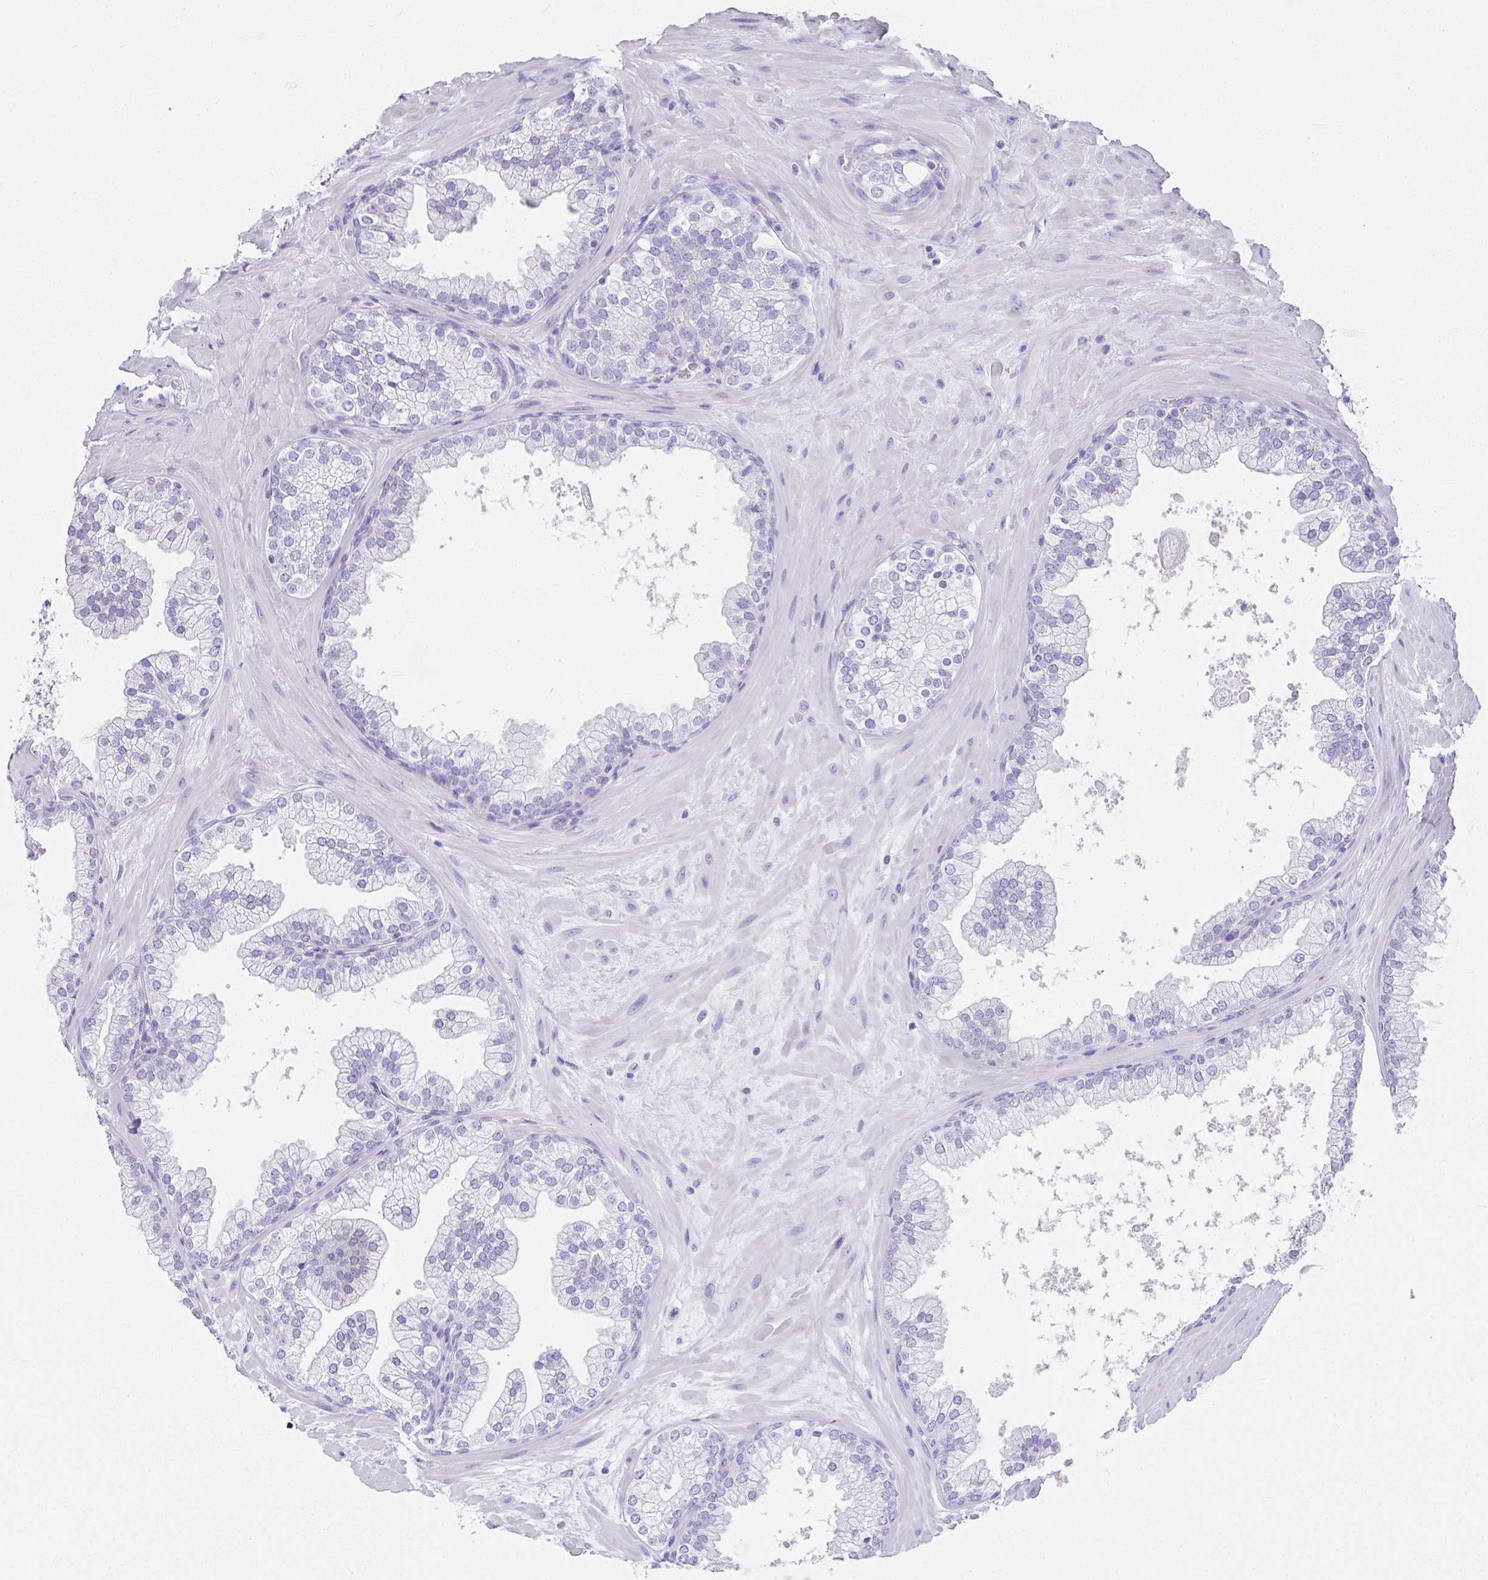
{"staining": {"intensity": "negative", "quantity": "none", "location": "none"}, "tissue": "prostate", "cell_type": "Glandular cells", "image_type": "normal", "snomed": [{"axis": "morphology", "description": "Normal tissue, NOS"}, {"axis": "topography", "description": "Prostate"}, {"axis": "topography", "description": "Peripheral nerve tissue"}], "caption": "An image of prostate stained for a protein shows no brown staining in glandular cells. (Stains: DAB (3,3'-diaminobenzidine) immunohistochemistry (IHC) with hematoxylin counter stain, Microscopy: brightfield microscopy at high magnification).", "gene": "LGALS4", "patient": {"sex": "male", "age": 61}}